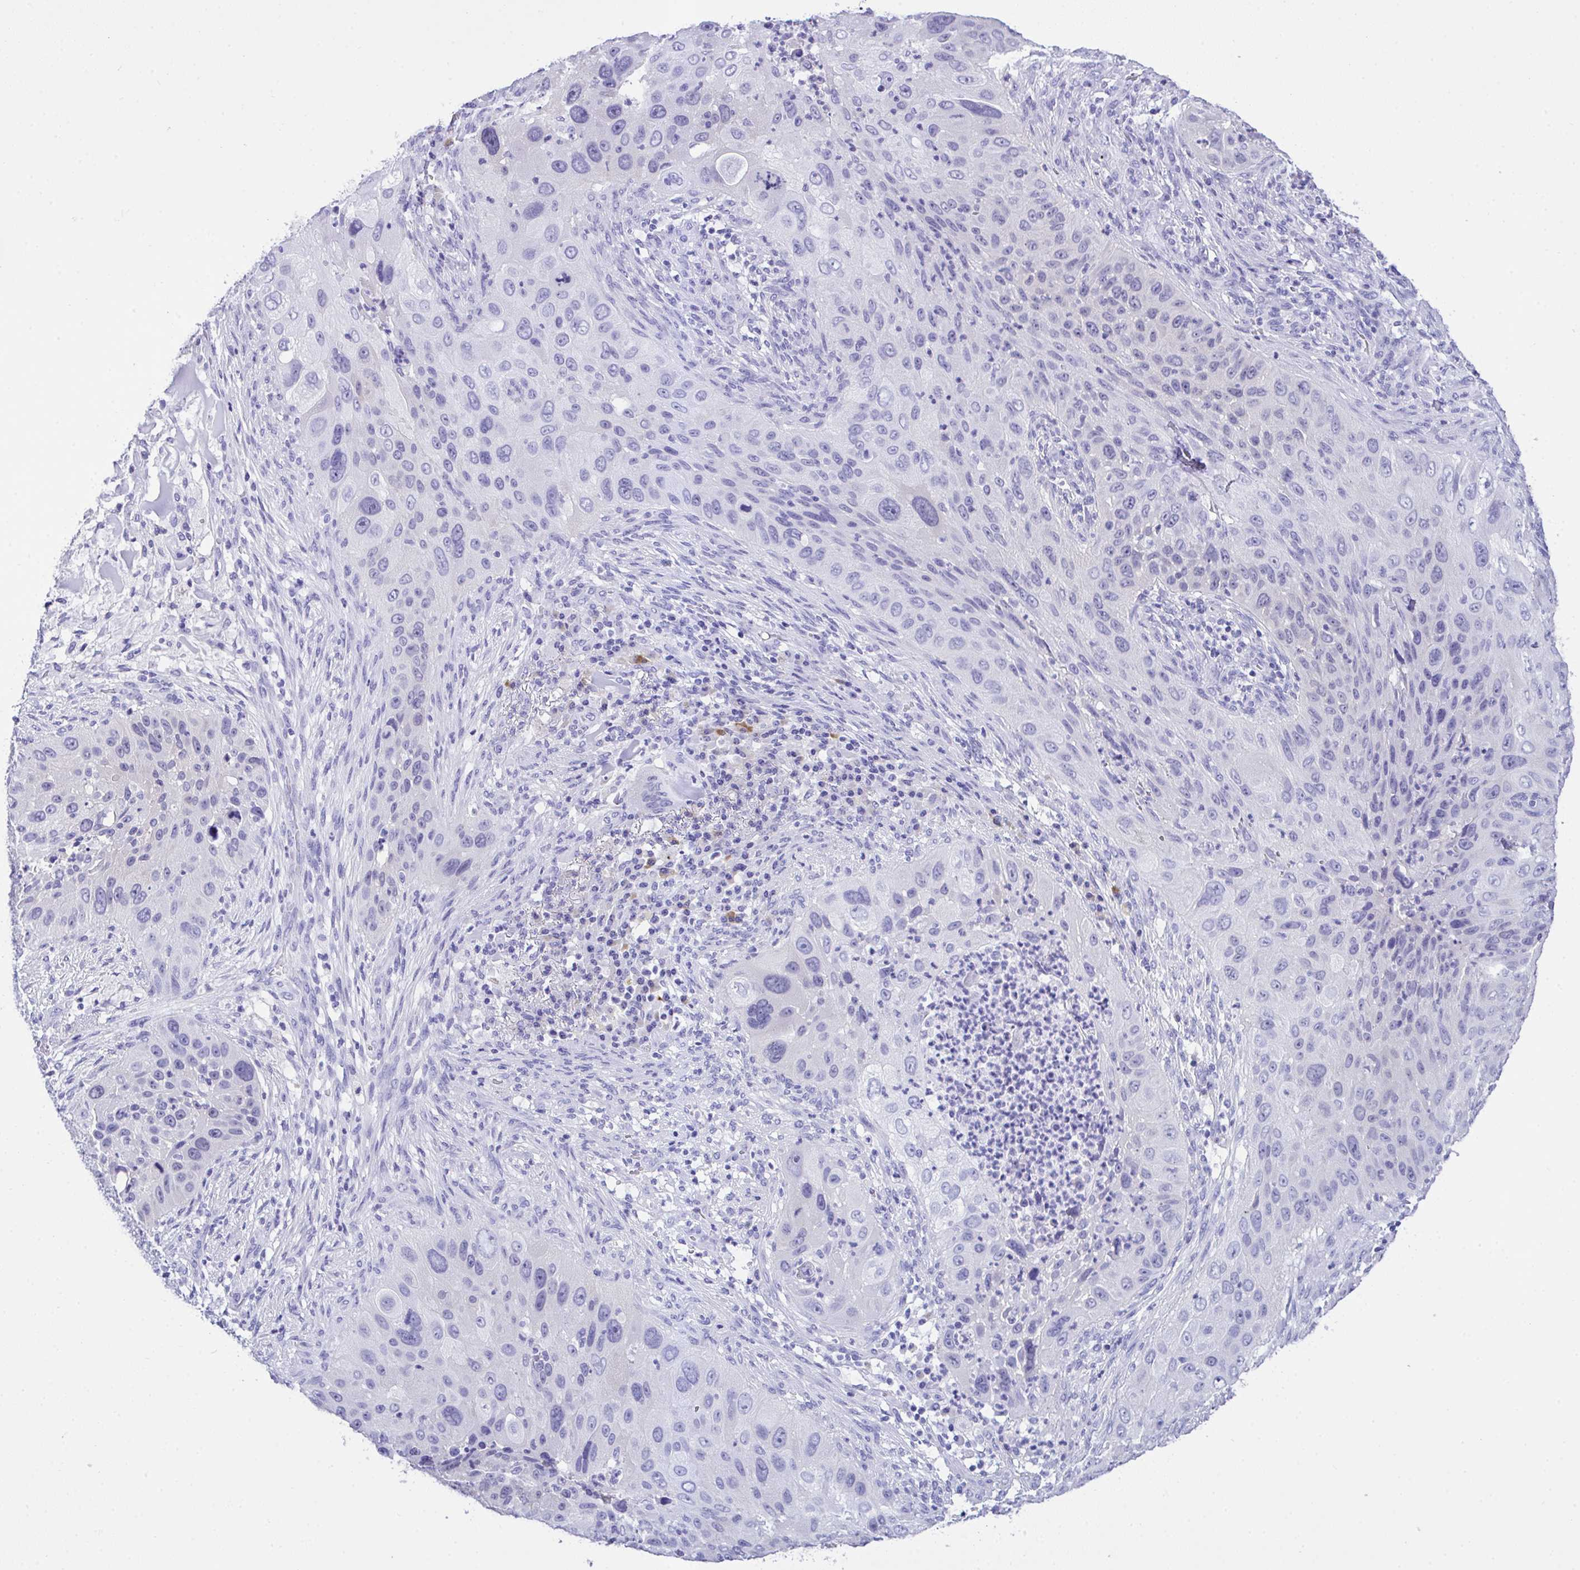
{"staining": {"intensity": "negative", "quantity": "none", "location": "none"}, "tissue": "lung cancer", "cell_type": "Tumor cells", "image_type": "cancer", "snomed": [{"axis": "morphology", "description": "Squamous cell carcinoma, NOS"}, {"axis": "topography", "description": "Lung"}], "caption": "This is an immunohistochemistry micrograph of human squamous cell carcinoma (lung). There is no expression in tumor cells.", "gene": "AKR1D1", "patient": {"sex": "male", "age": 63}}